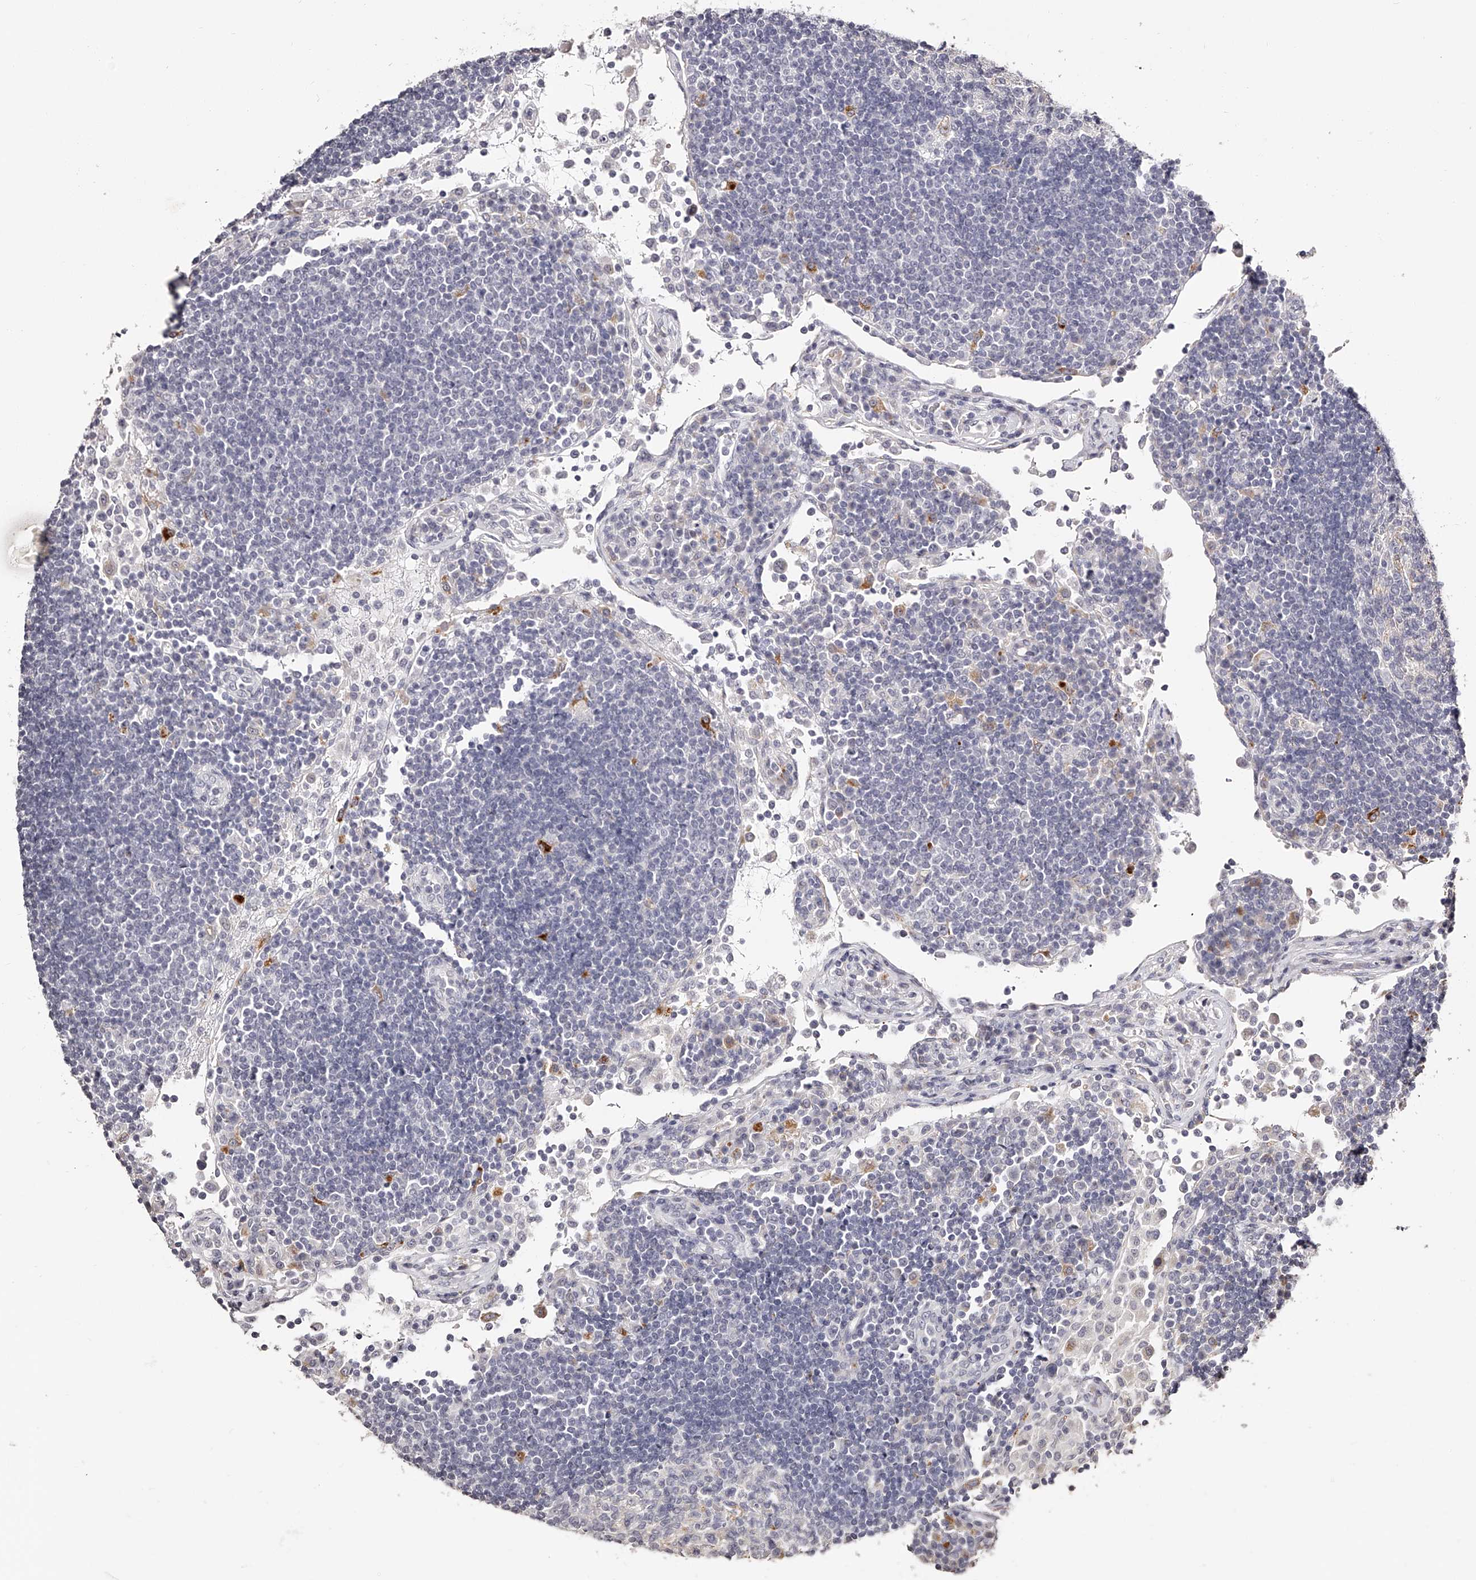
{"staining": {"intensity": "negative", "quantity": "none", "location": "none"}, "tissue": "lymph node", "cell_type": "Germinal center cells", "image_type": "normal", "snomed": [{"axis": "morphology", "description": "Normal tissue, NOS"}, {"axis": "topography", "description": "Lymph node"}], "caption": "This is an IHC micrograph of benign lymph node. There is no positivity in germinal center cells.", "gene": "SLC35D3", "patient": {"sex": "female", "age": 53}}